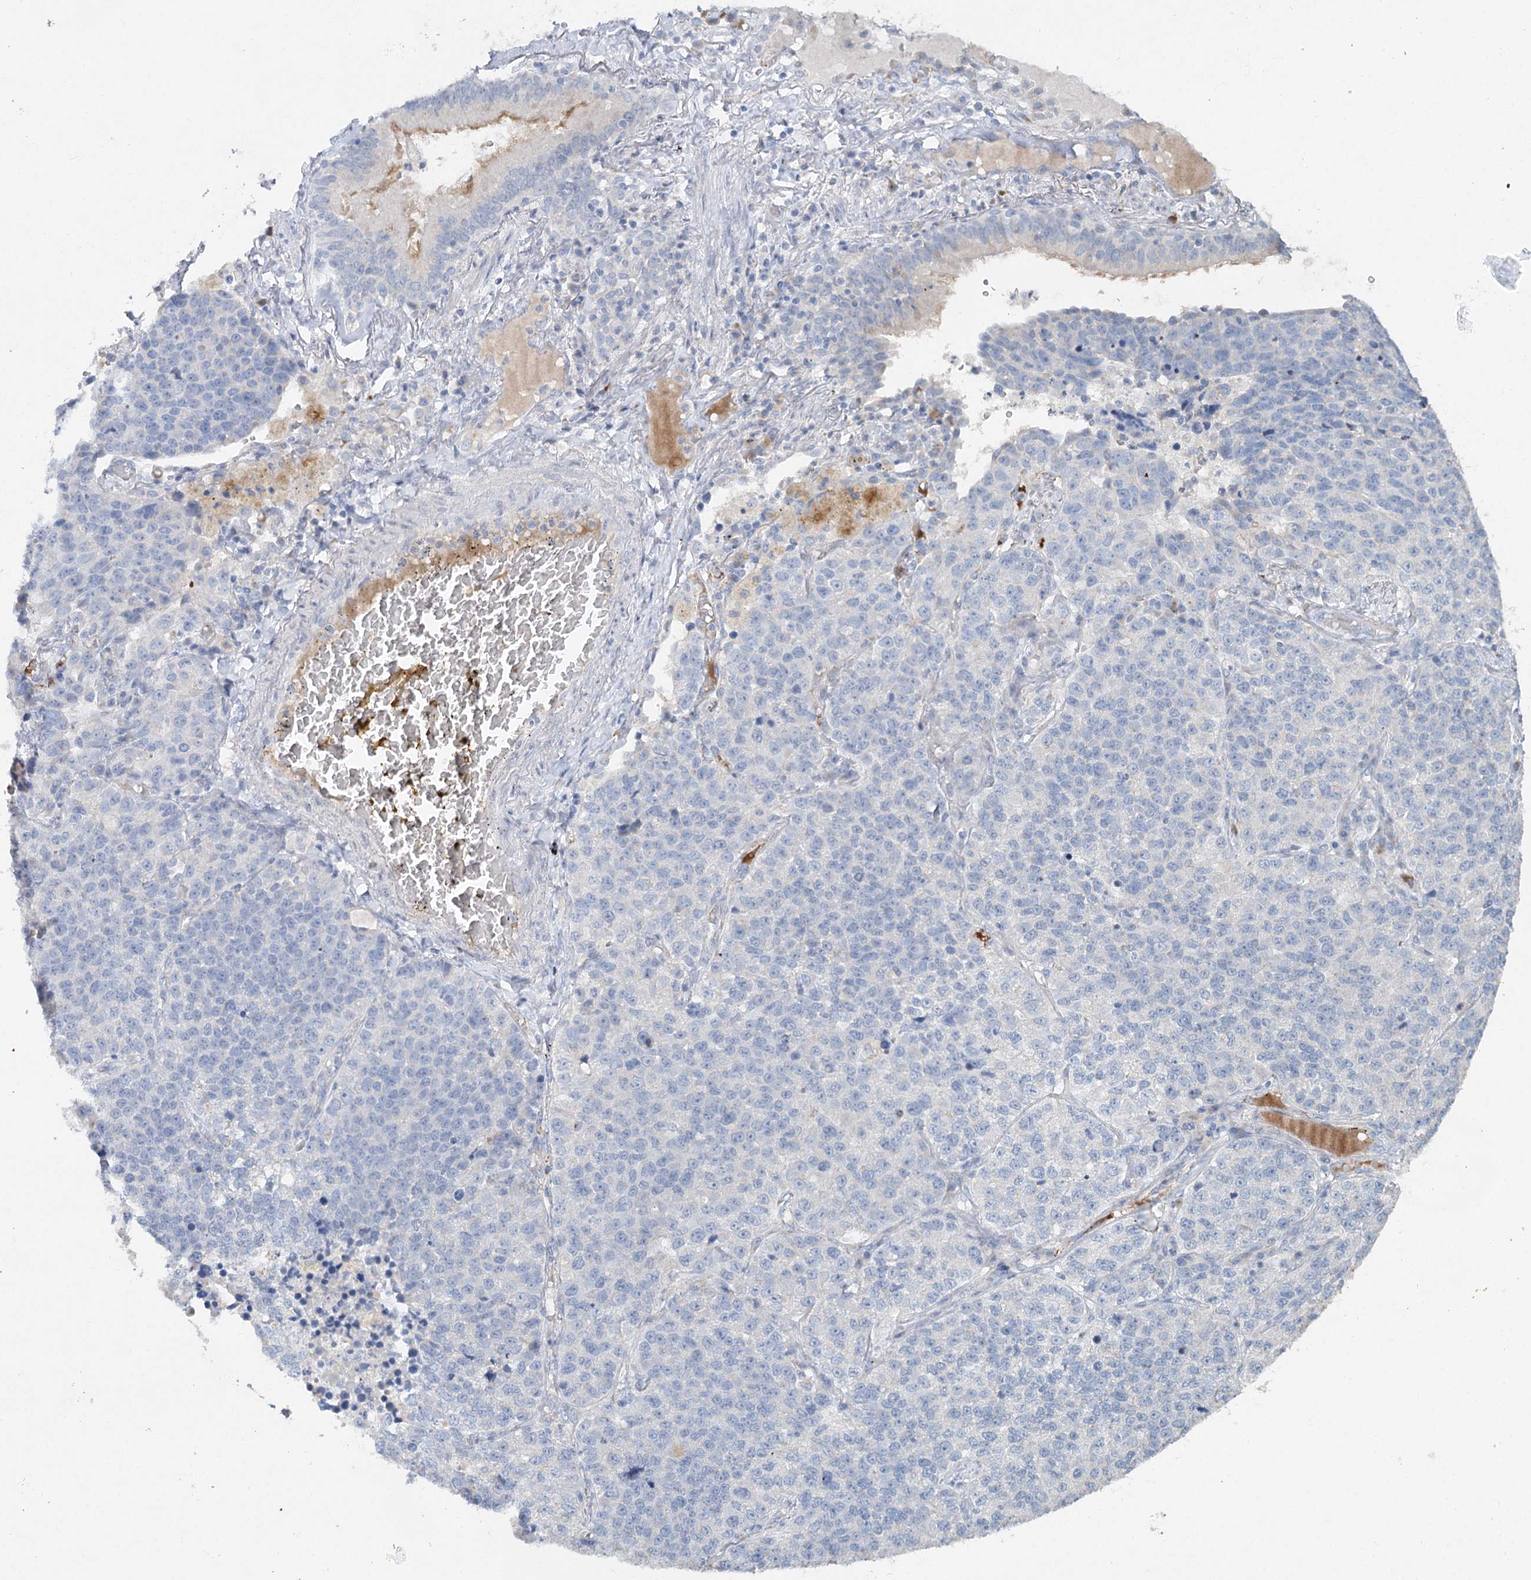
{"staining": {"intensity": "negative", "quantity": "none", "location": "none"}, "tissue": "lung cancer", "cell_type": "Tumor cells", "image_type": "cancer", "snomed": [{"axis": "morphology", "description": "Adenocarcinoma, NOS"}, {"axis": "topography", "description": "Lung"}], "caption": "Tumor cells are negative for brown protein staining in adenocarcinoma (lung). Nuclei are stained in blue.", "gene": "RFX6", "patient": {"sex": "male", "age": 49}}